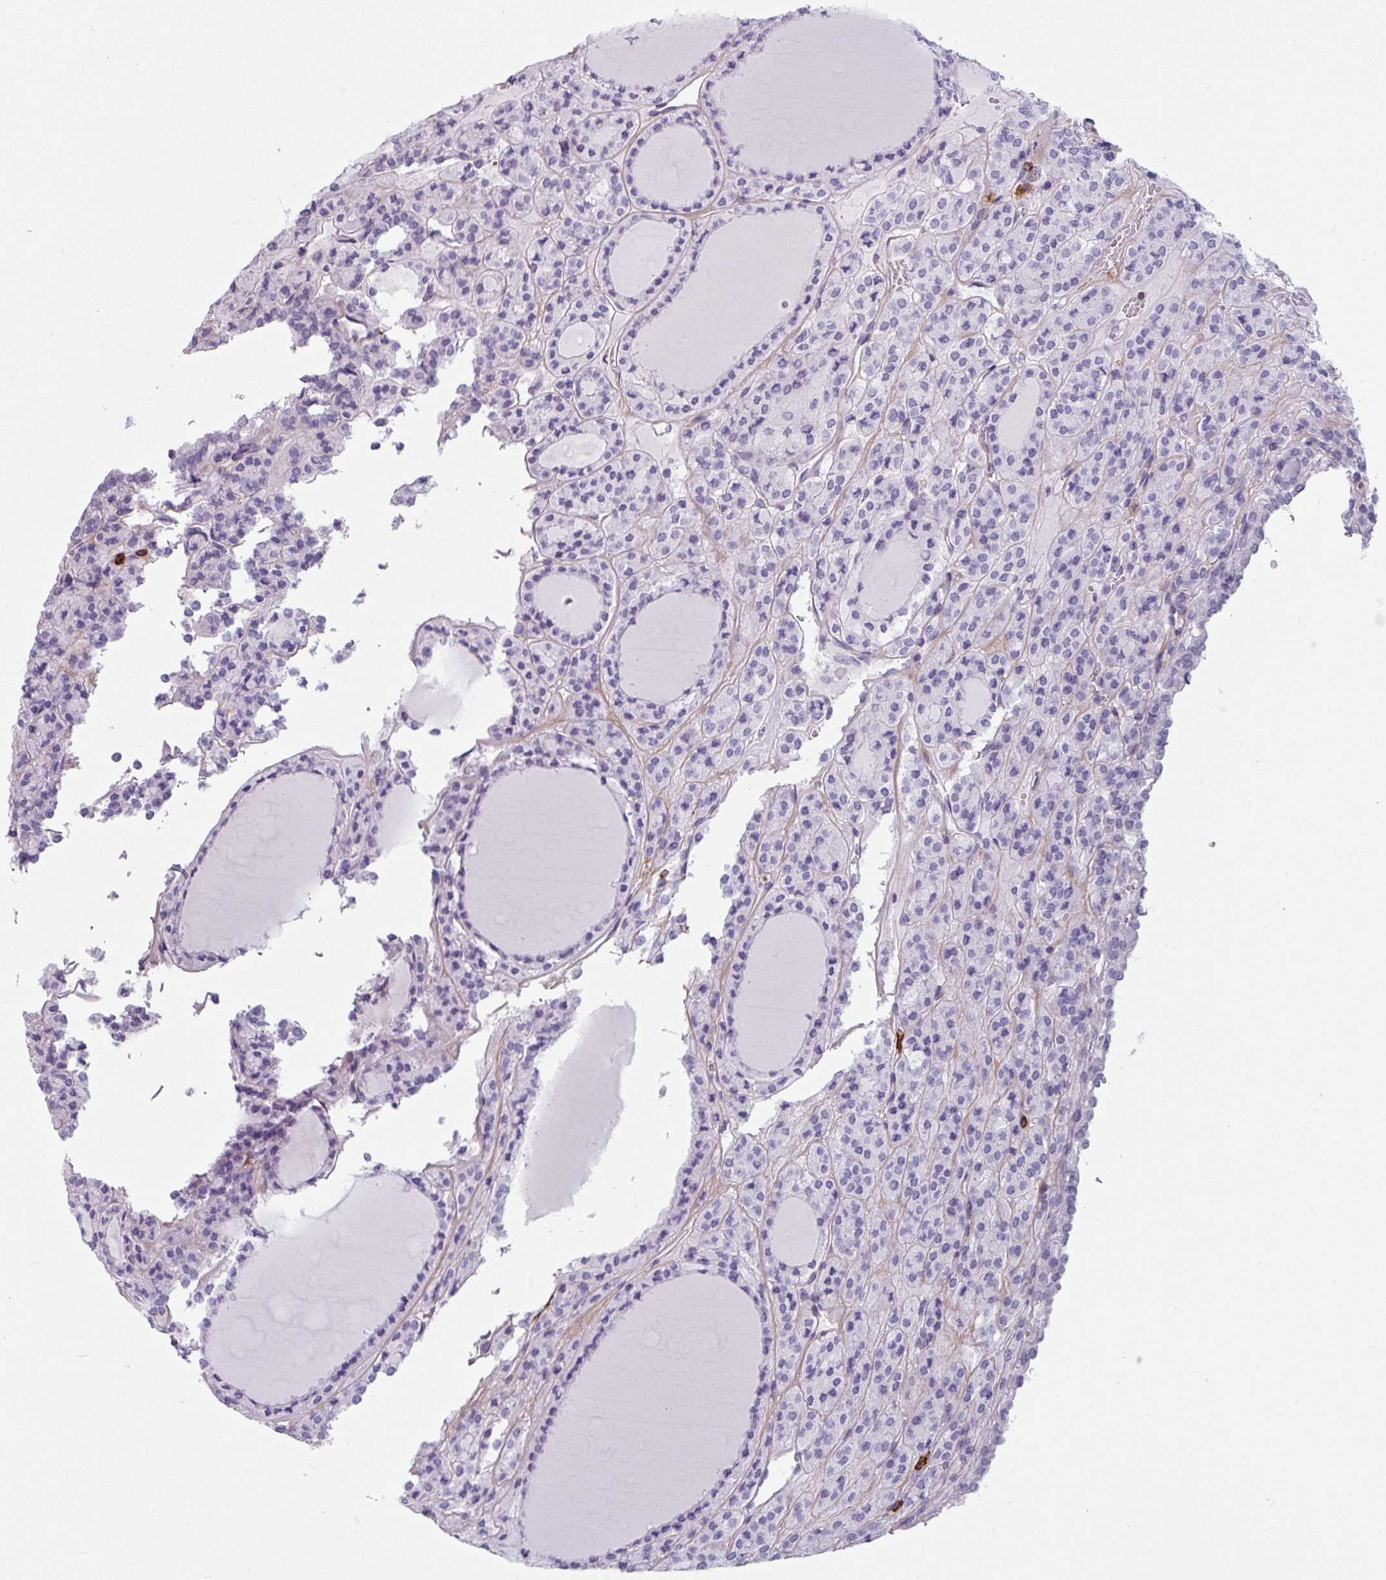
{"staining": {"intensity": "negative", "quantity": "none", "location": "none"}, "tissue": "thyroid cancer", "cell_type": "Tumor cells", "image_type": "cancer", "snomed": [{"axis": "morphology", "description": "Follicular adenoma carcinoma, NOS"}, {"axis": "topography", "description": "Thyroid gland"}], "caption": "There is no significant expression in tumor cells of thyroid cancer.", "gene": "EXOSC5", "patient": {"sex": "female", "age": 63}}